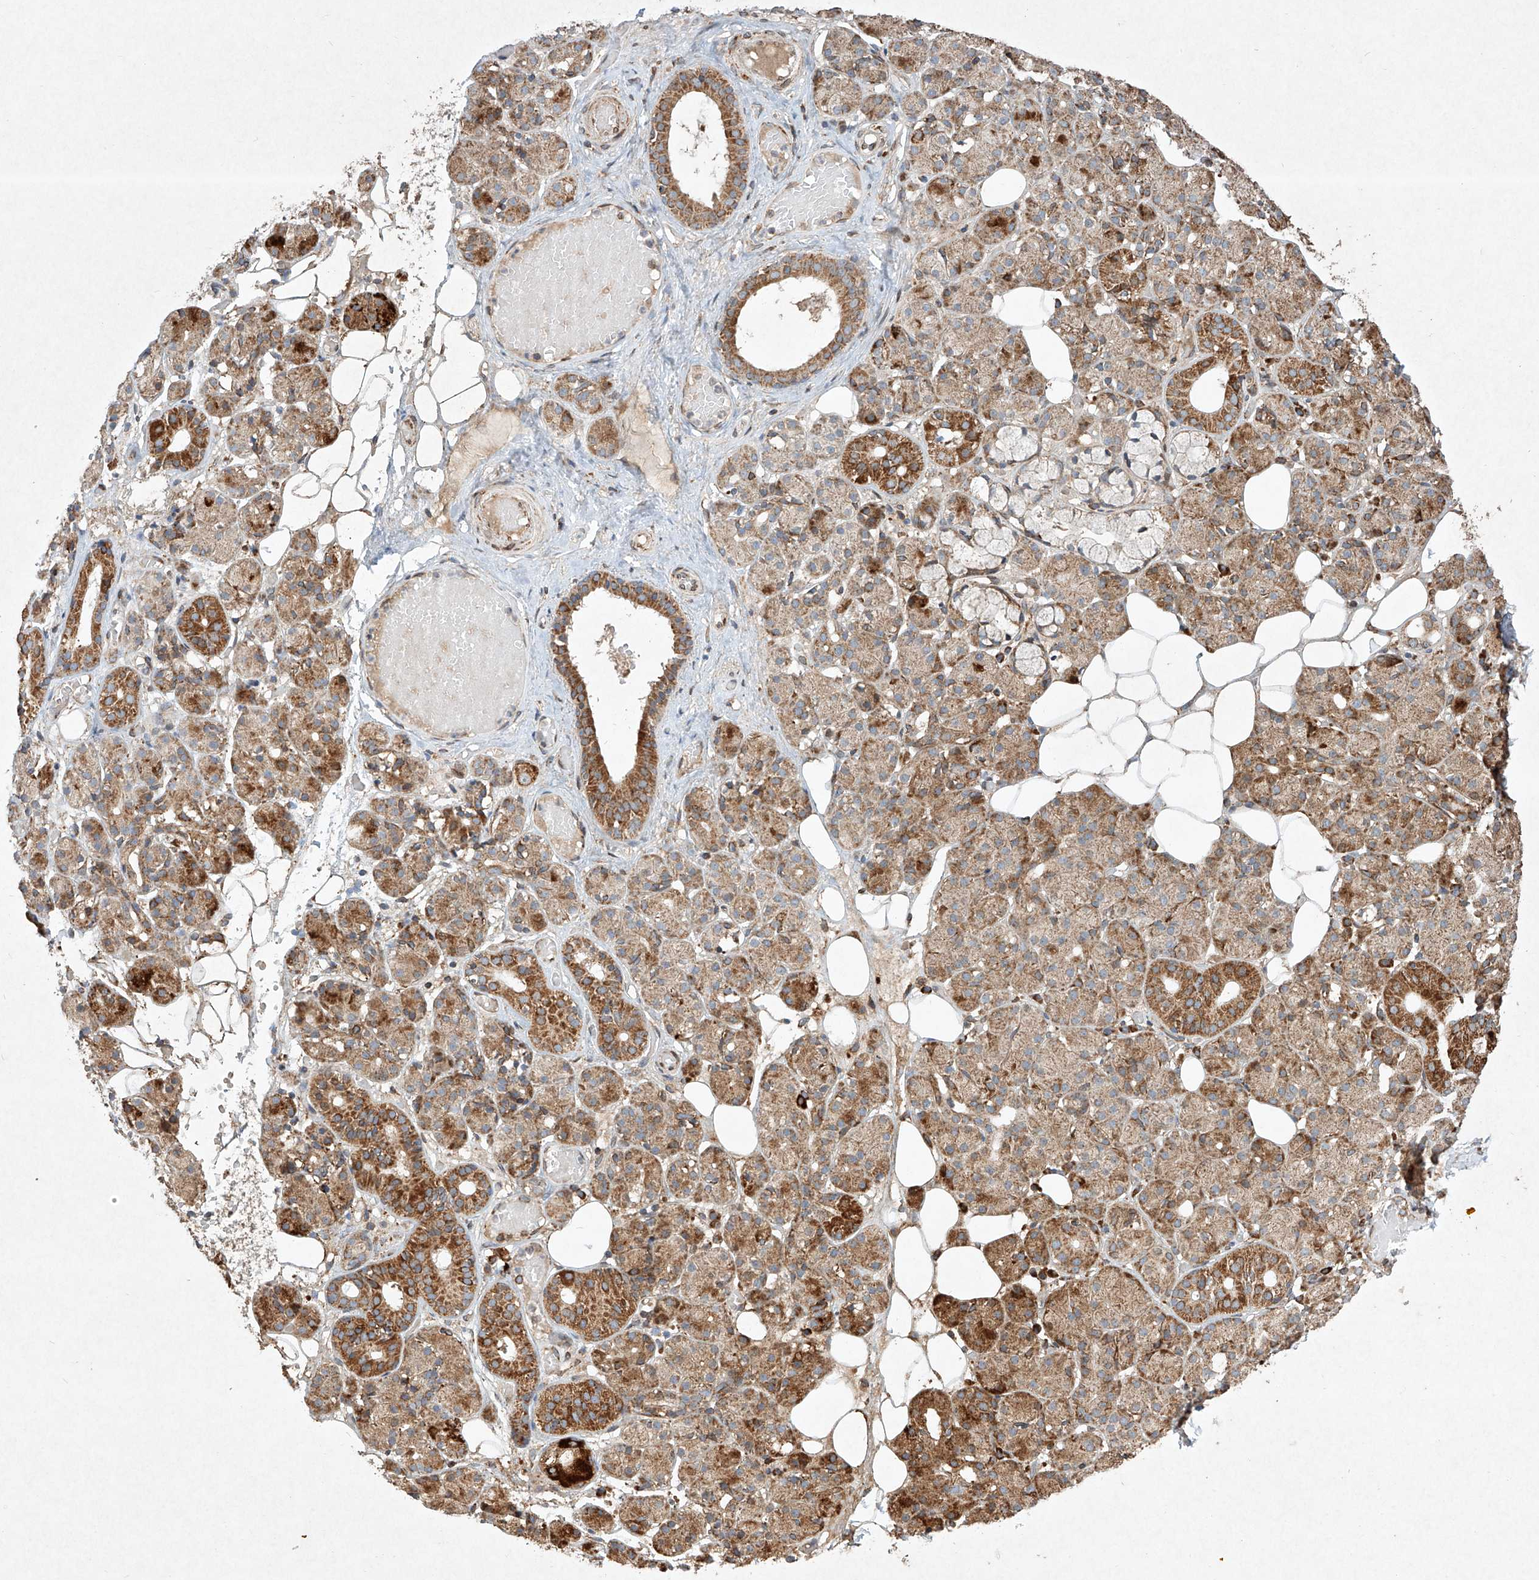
{"staining": {"intensity": "moderate", "quantity": ">75%", "location": "cytoplasmic/membranous"}, "tissue": "salivary gland", "cell_type": "Glandular cells", "image_type": "normal", "snomed": [{"axis": "morphology", "description": "Normal tissue, NOS"}, {"axis": "topography", "description": "Salivary gland"}], "caption": "Immunohistochemical staining of unremarkable salivary gland shows medium levels of moderate cytoplasmic/membranous staining in about >75% of glandular cells.", "gene": "SEMA3B", "patient": {"sex": "male", "age": 63}}